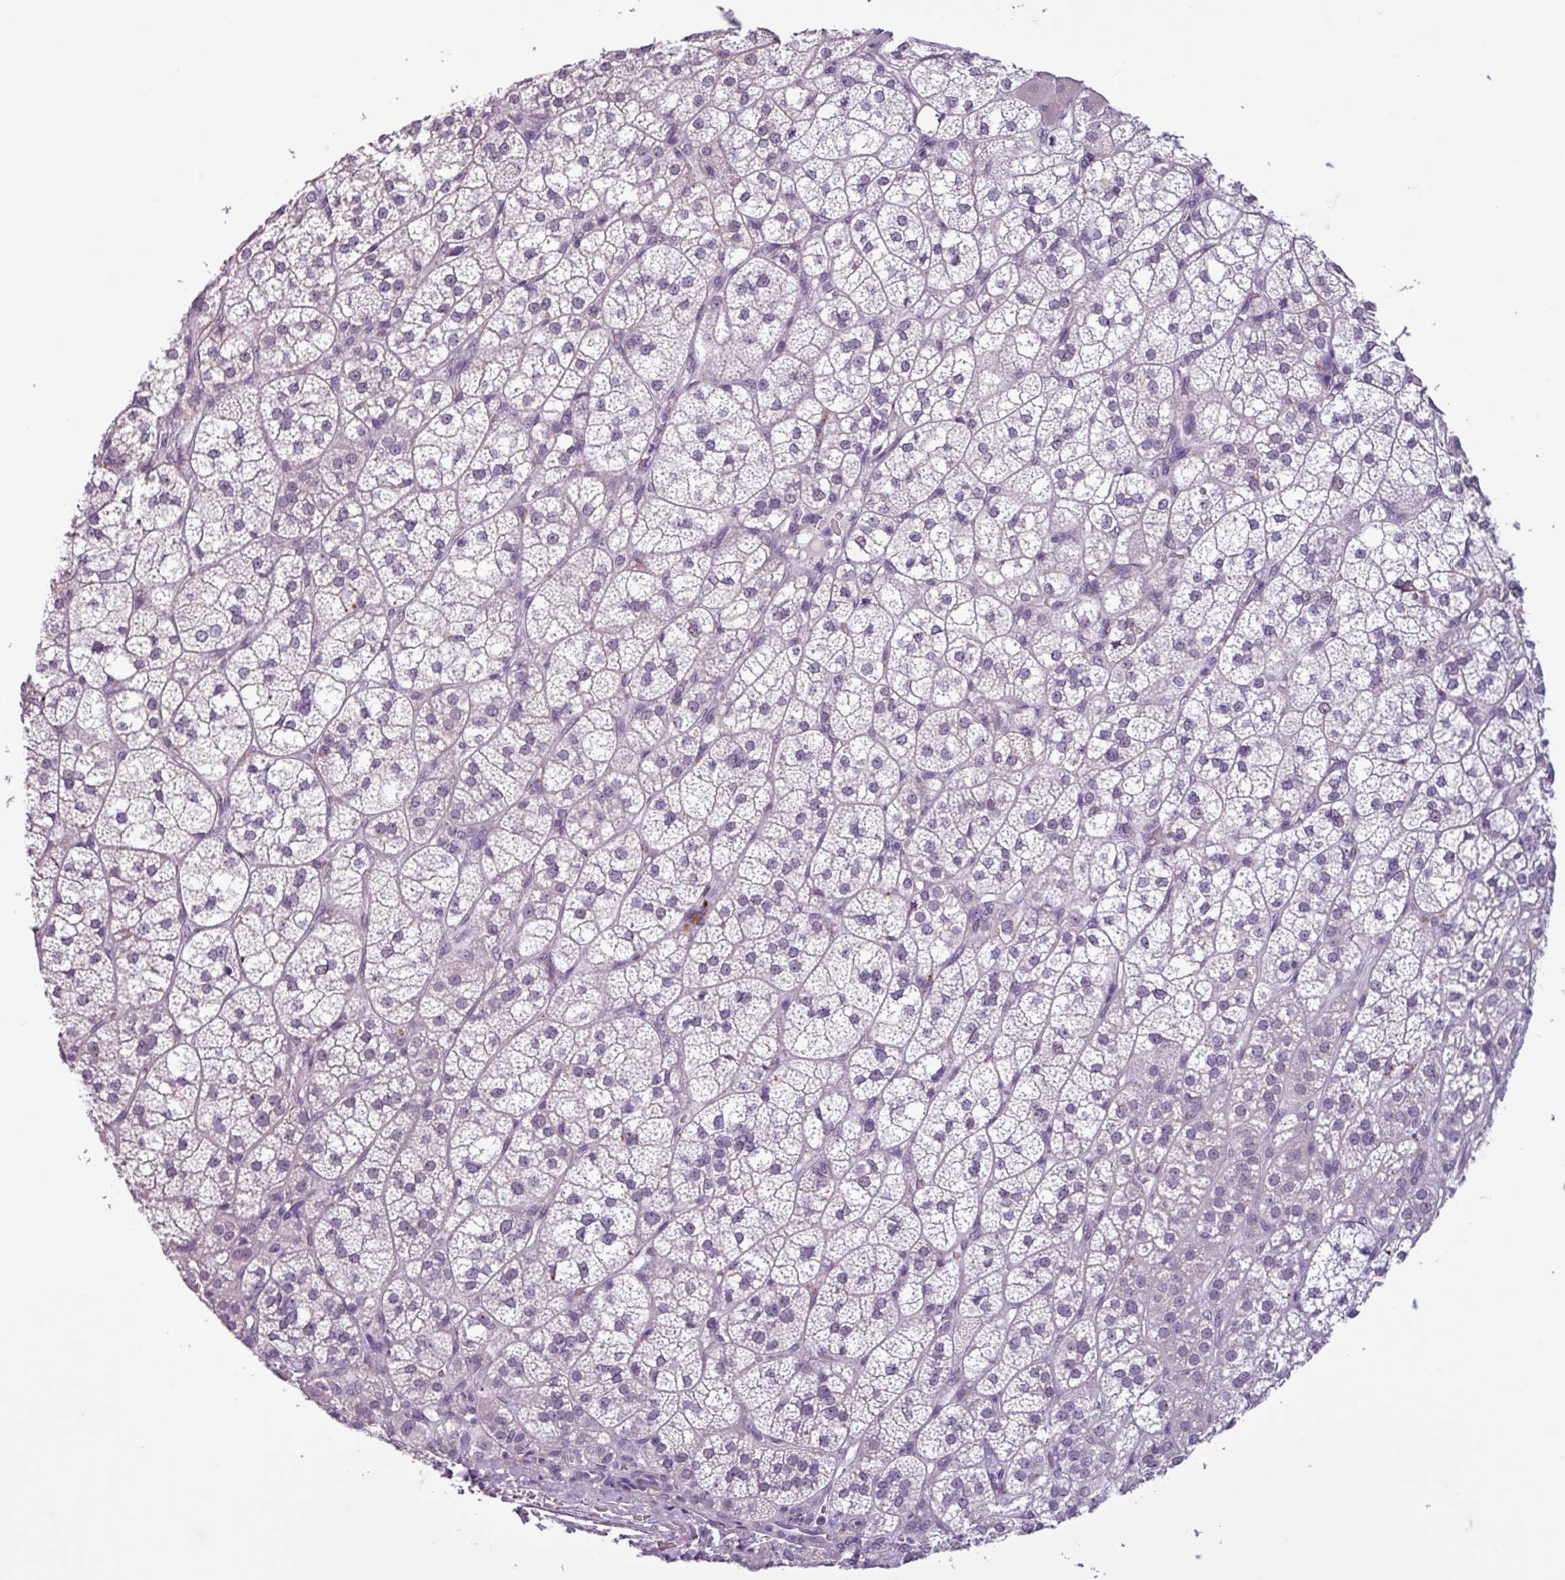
{"staining": {"intensity": "weak", "quantity": "<25%", "location": "cytoplasmic/membranous"}, "tissue": "adrenal gland", "cell_type": "Glandular cells", "image_type": "normal", "snomed": [{"axis": "morphology", "description": "Normal tissue, NOS"}, {"axis": "topography", "description": "Adrenal gland"}], "caption": "Immunohistochemistry of unremarkable human adrenal gland reveals no expression in glandular cells. (DAB (3,3'-diaminobenzidine) immunohistochemistry (IHC) visualized using brightfield microscopy, high magnification).", "gene": "C9orf24", "patient": {"sex": "female", "age": 60}}